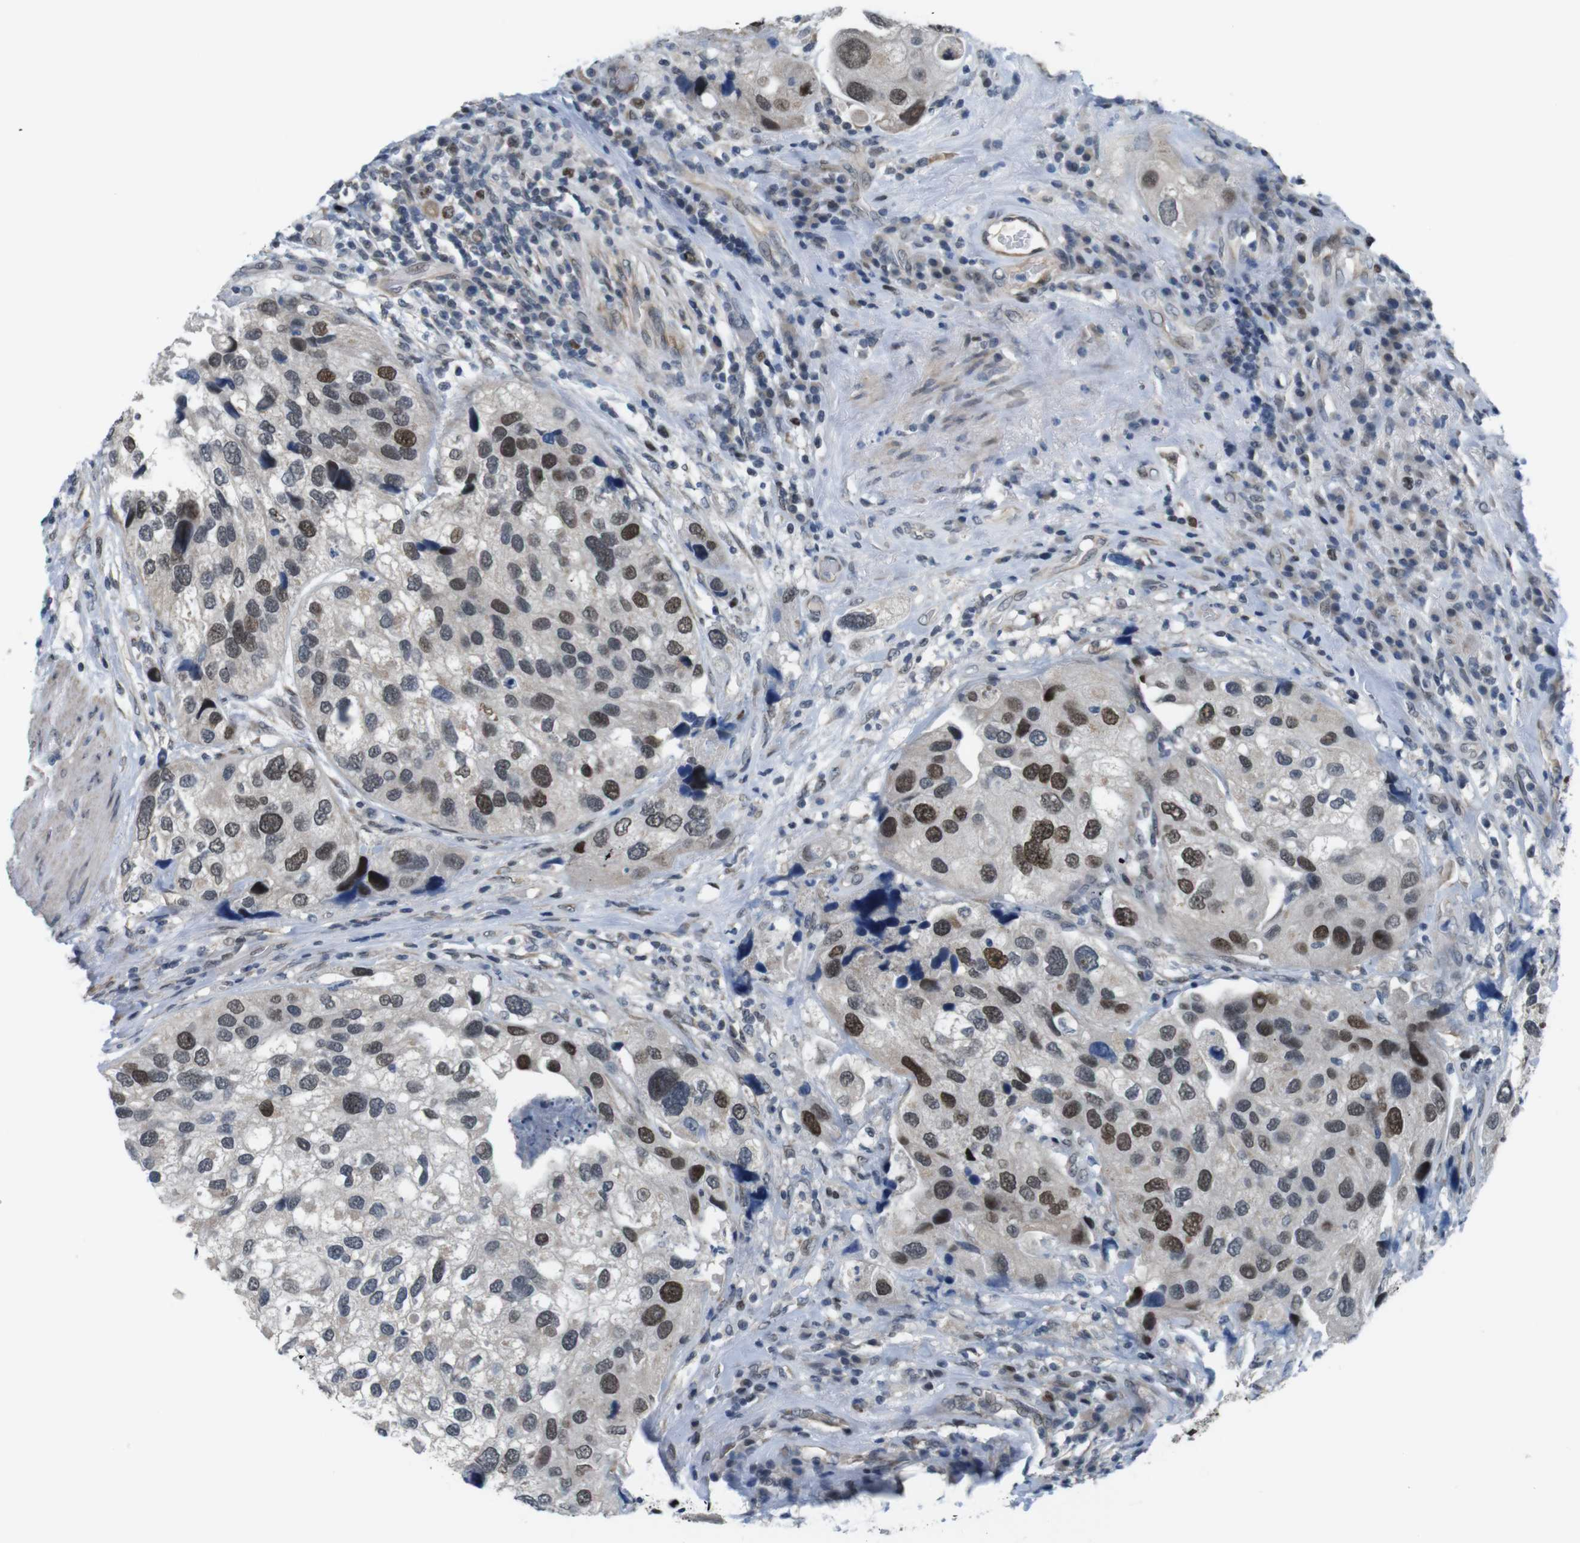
{"staining": {"intensity": "moderate", "quantity": ">75%", "location": "nuclear"}, "tissue": "urothelial cancer", "cell_type": "Tumor cells", "image_type": "cancer", "snomed": [{"axis": "morphology", "description": "Urothelial carcinoma, High grade"}, {"axis": "topography", "description": "Urinary bladder"}], "caption": "Immunohistochemical staining of urothelial cancer exhibits medium levels of moderate nuclear protein expression in about >75% of tumor cells. The protein of interest is shown in brown color, while the nuclei are stained blue.", "gene": "SMCO2", "patient": {"sex": "female", "age": 64}}